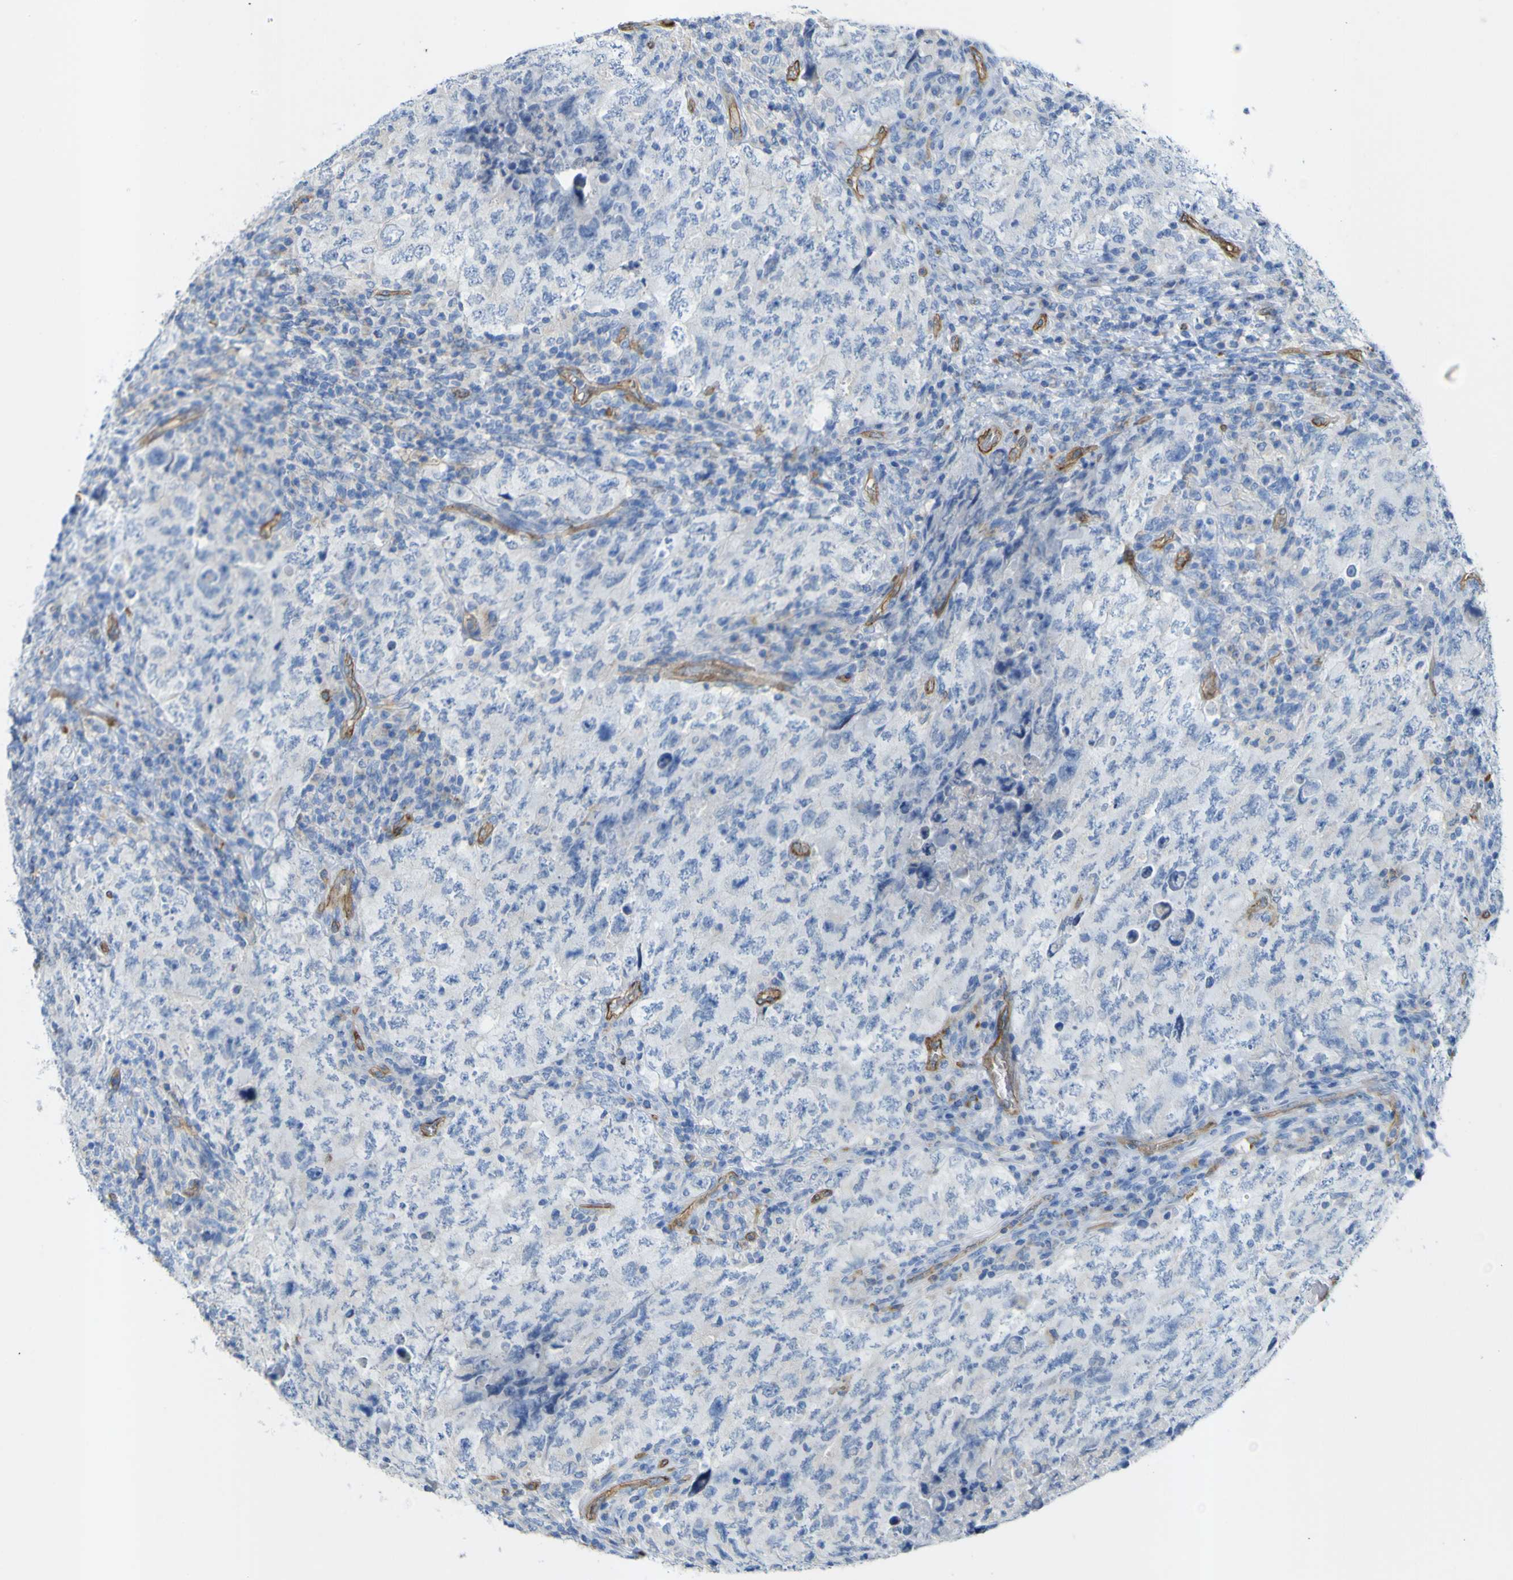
{"staining": {"intensity": "negative", "quantity": "none", "location": "none"}, "tissue": "testis cancer", "cell_type": "Tumor cells", "image_type": "cancer", "snomed": [{"axis": "morphology", "description": "Carcinoma, Embryonal, NOS"}, {"axis": "topography", "description": "Testis"}], "caption": "IHC photomicrograph of human embryonal carcinoma (testis) stained for a protein (brown), which demonstrates no expression in tumor cells.", "gene": "CD93", "patient": {"sex": "male", "age": 26}}